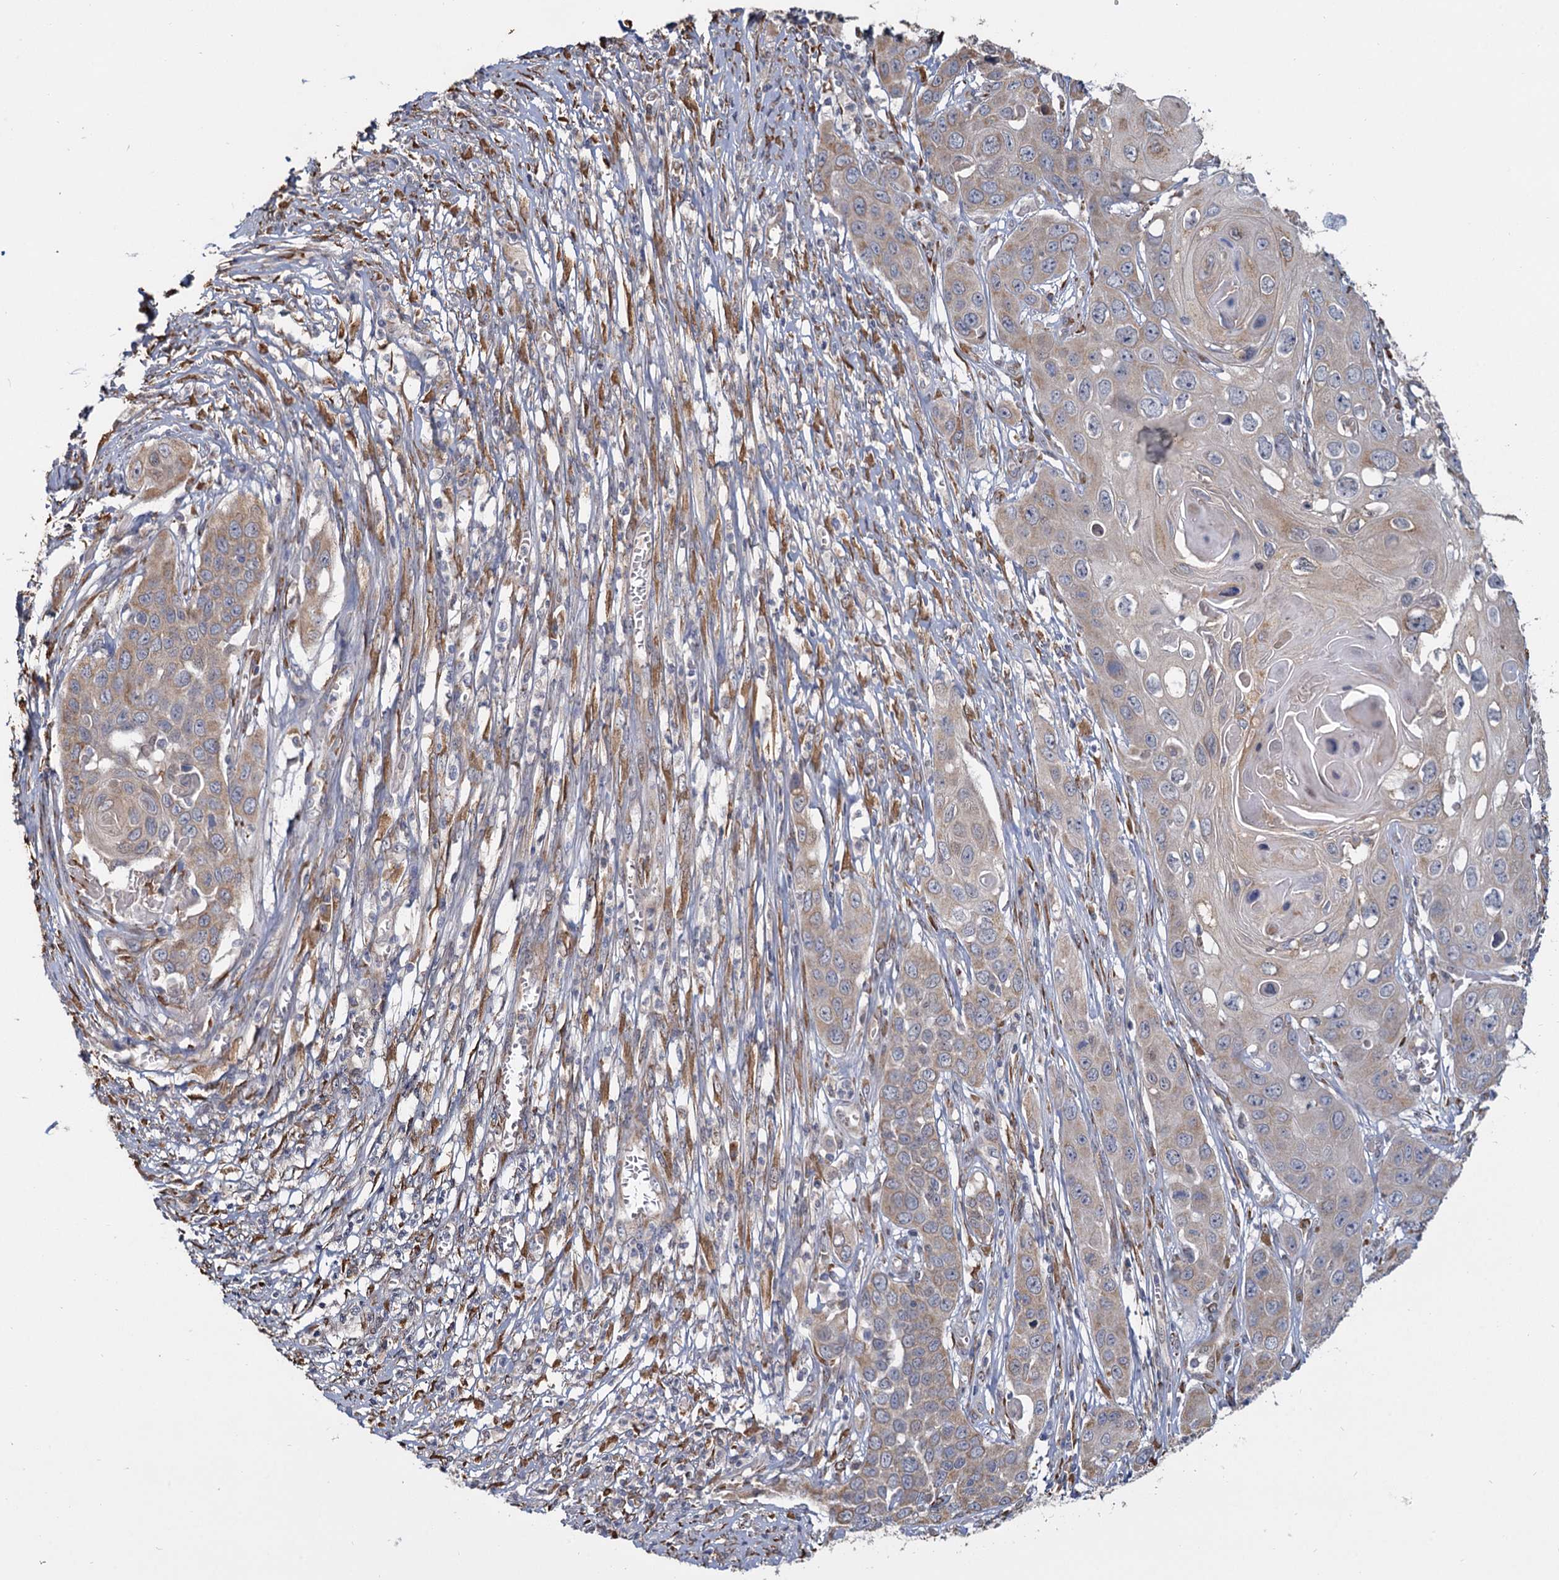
{"staining": {"intensity": "weak", "quantity": "25%-75%", "location": "cytoplasmic/membranous"}, "tissue": "skin cancer", "cell_type": "Tumor cells", "image_type": "cancer", "snomed": [{"axis": "morphology", "description": "Squamous cell carcinoma, NOS"}, {"axis": "topography", "description": "Skin"}], "caption": "IHC staining of squamous cell carcinoma (skin), which displays low levels of weak cytoplasmic/membranous positivity in approximately 25%-75% of tumor cells indicating weak cytoplasmic/membranous protein positivity. The staining was performed using DAB (3,3'-diaminobenzidine) (brown) for protein detection and nuclei were counterstained in hematoxylin (blue).", "gene": "LRRC51", "patient": {"sex": "male", "age": 55}}